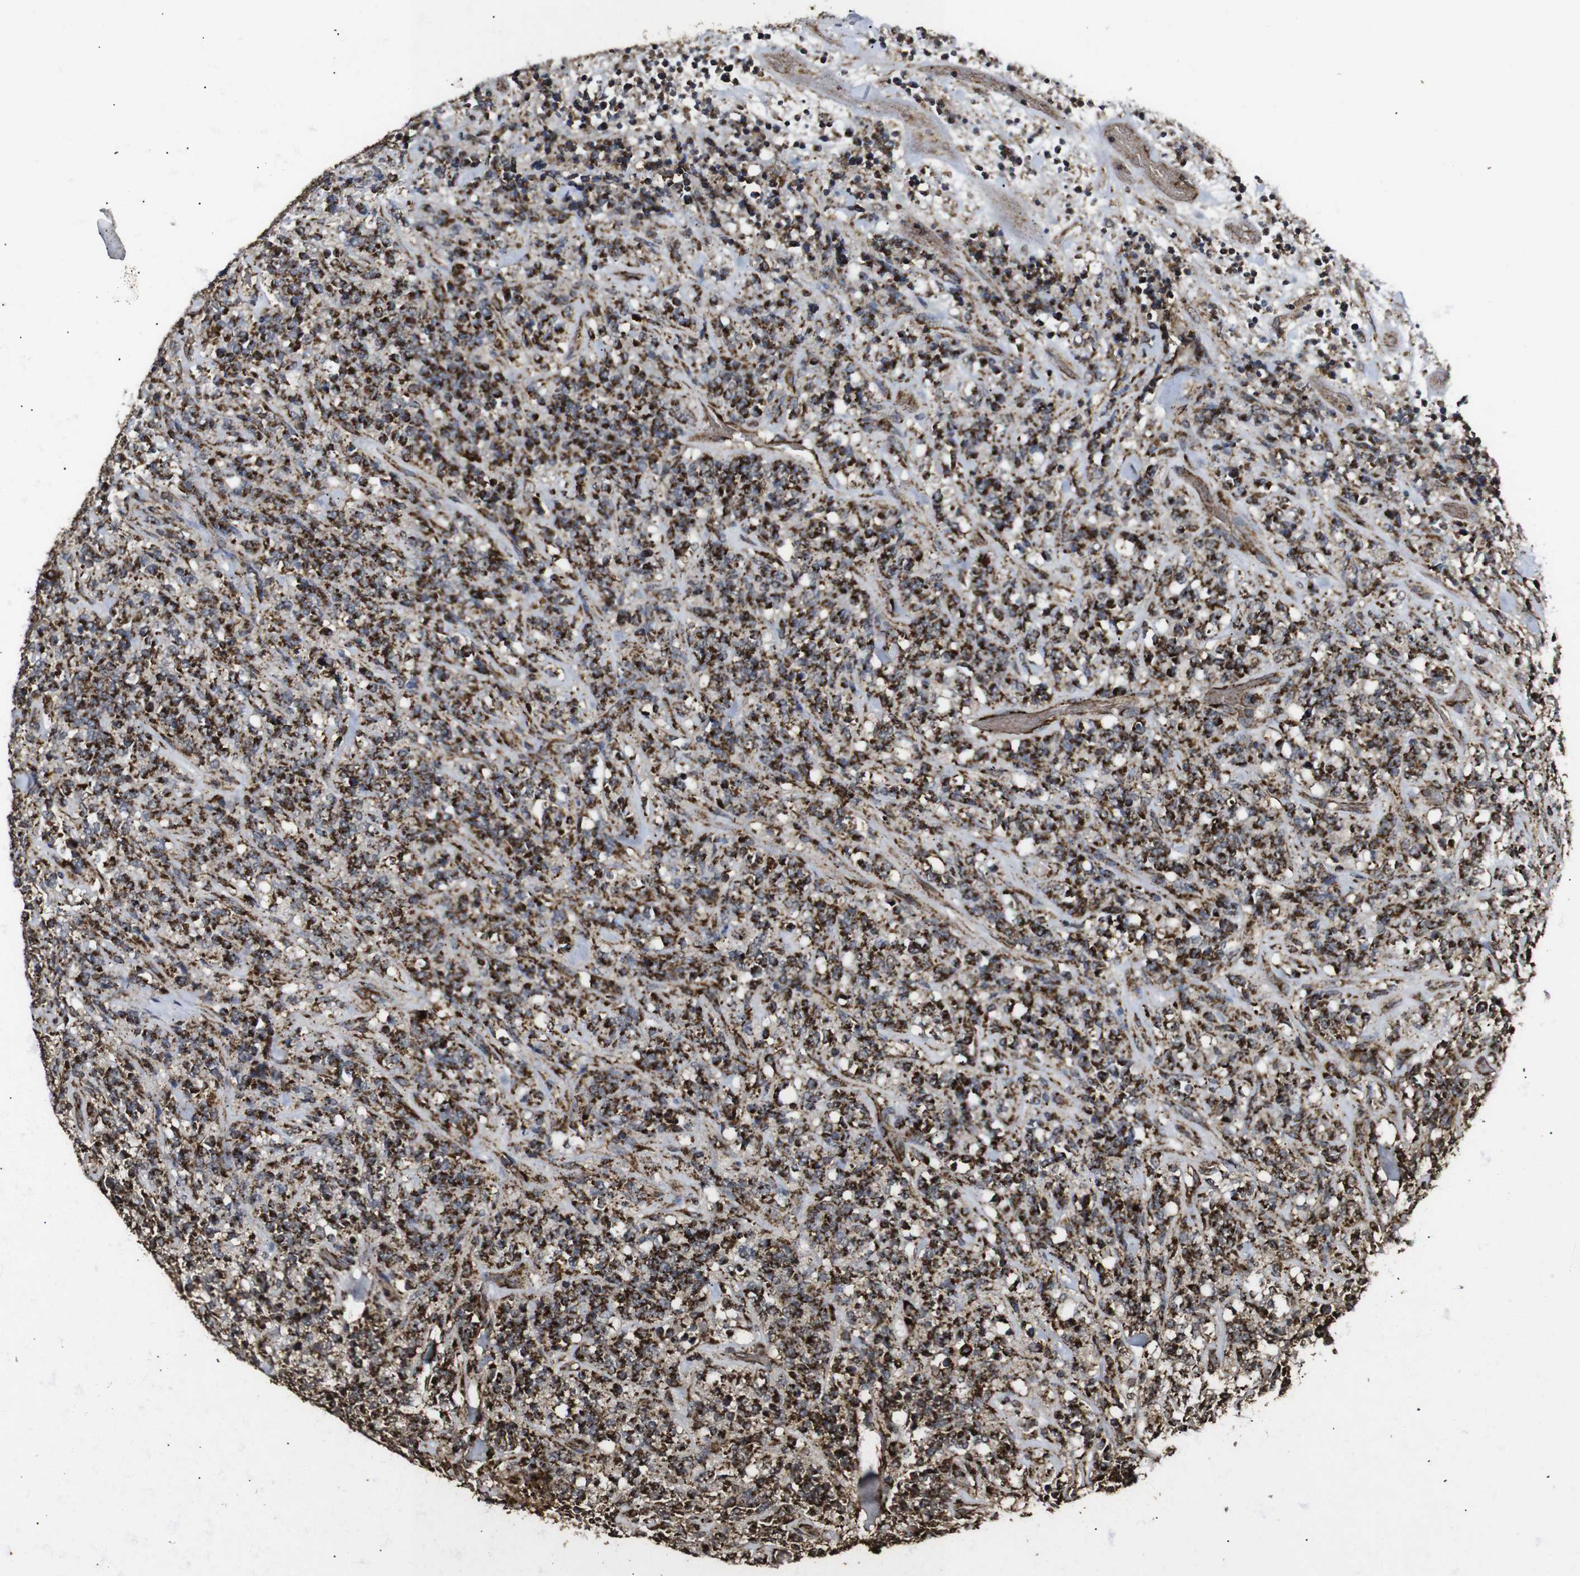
{"staining": {"intensity": "strong", "quantity": ">75%", "location": "cytoplasmic/membranous"}, "tissue": "lymphoma", "cell_type": "Tumor cells", "image_type": "cancer", "snomed": [{"axis": "morphology", "description": "Malignant lymphoma, non-Hodgkin's type, High grade"}, {"axis": "topography", "description": "Soft tissue"}], "caption": "The immunohistochemical stain highlights strong cytoplasmic/membranous staining in tumor cells of high-grade malignant lymphoma, non-Hodgkin's type tissue.", "gene": "ATP5F1A", "patient": {"sex": "male", "age": 18}}